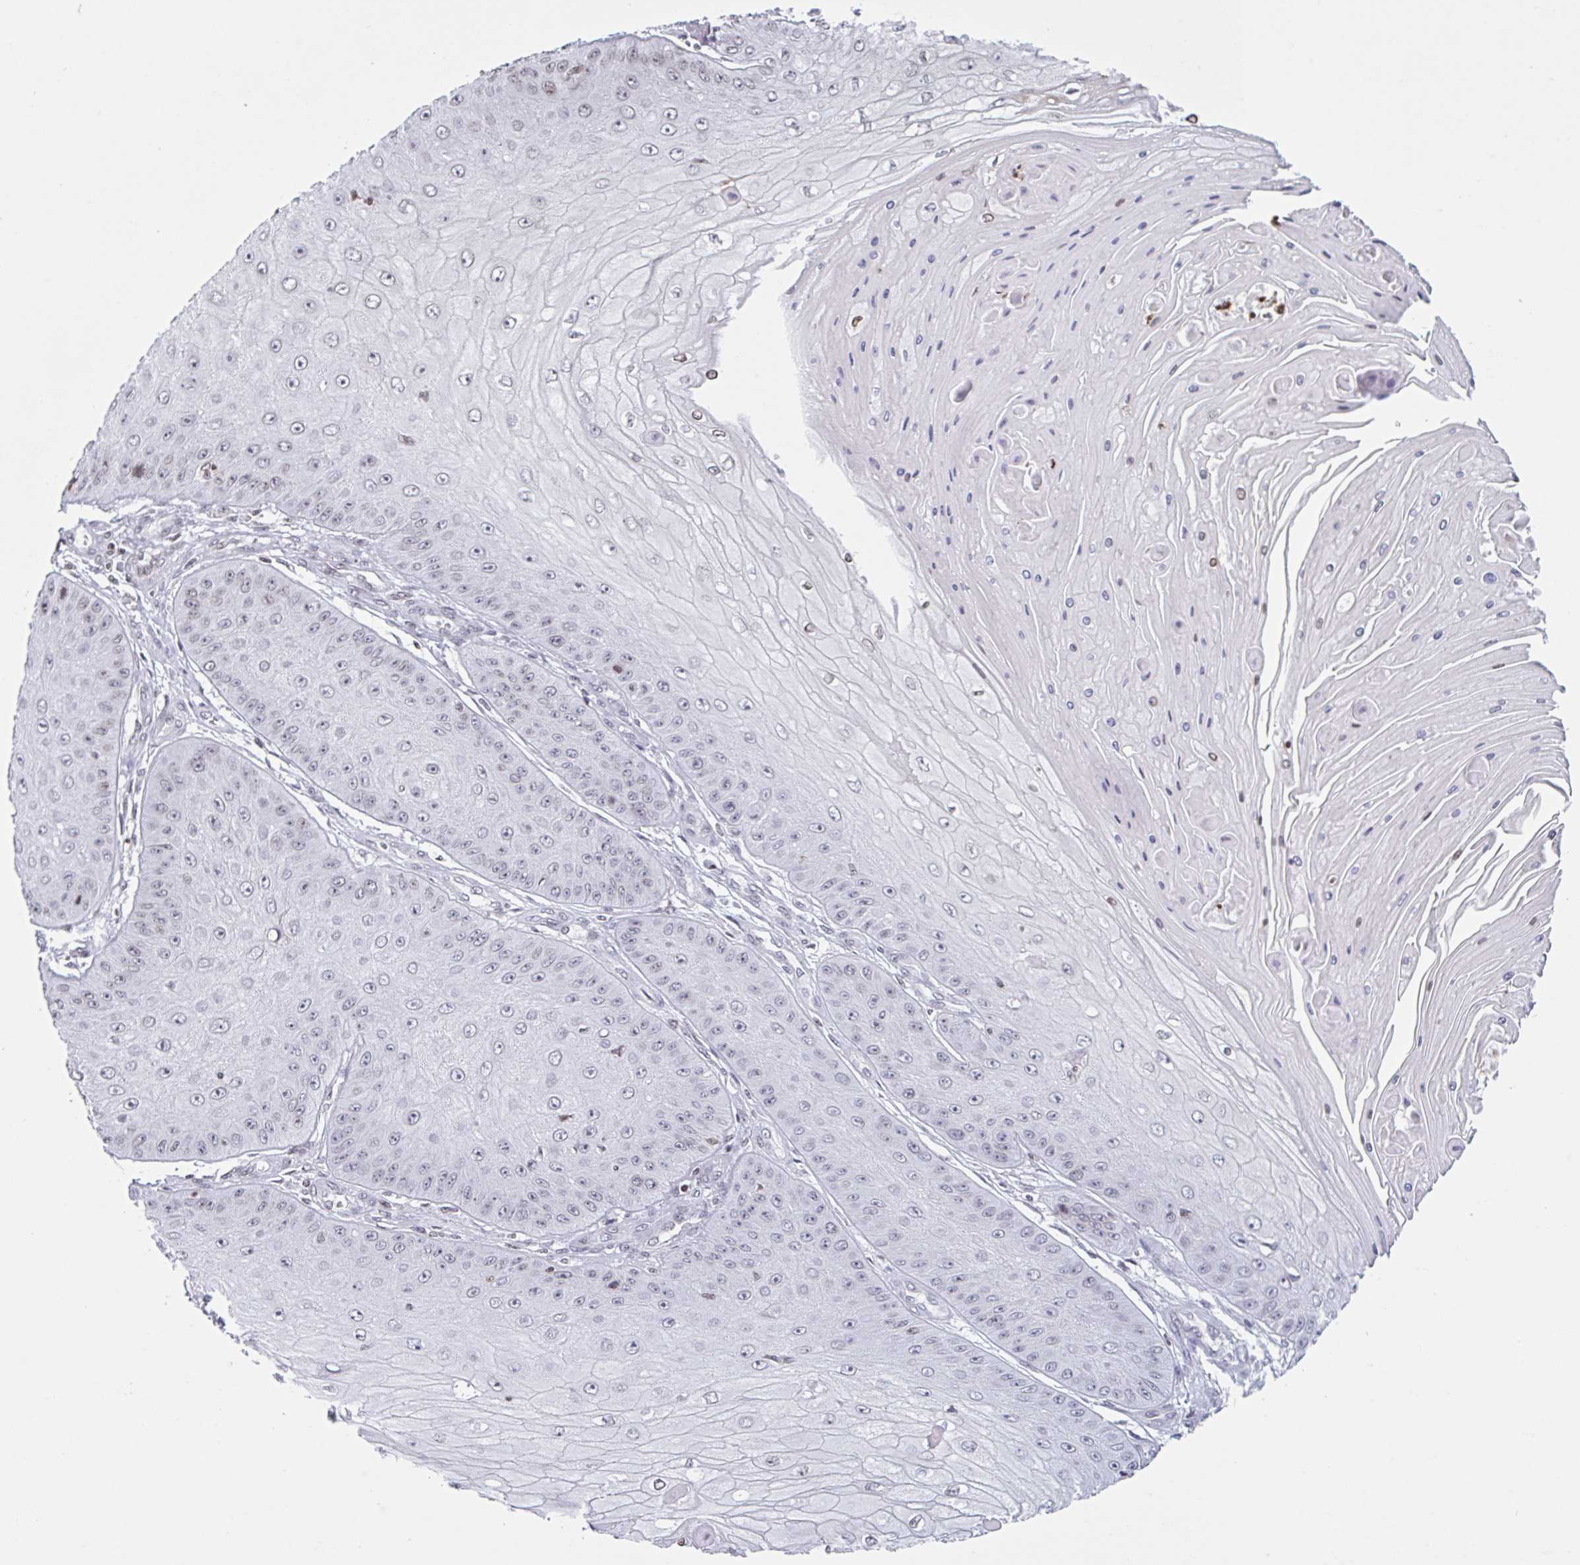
{"staining": {"intensity": "moderate", "quantity": "<25%", "location": "nuclear"}, "tissue": "skin cancer", "cell_type": "Tumor cells", "image_type": "cancer", "snomed": [{"axis": "morphology", "description": "Squamous cell carcinoma, NOS"}, {"axis": "topography", "description": "Skin"}], "caption": "Approximately <25% of tumor cells in skin cancer demonstrate moderate nuclear protein positivity as visualized by brown immunohistochemical staining.", "gene": "NOL6", "patient": {"sex": "male", "age": 70}}